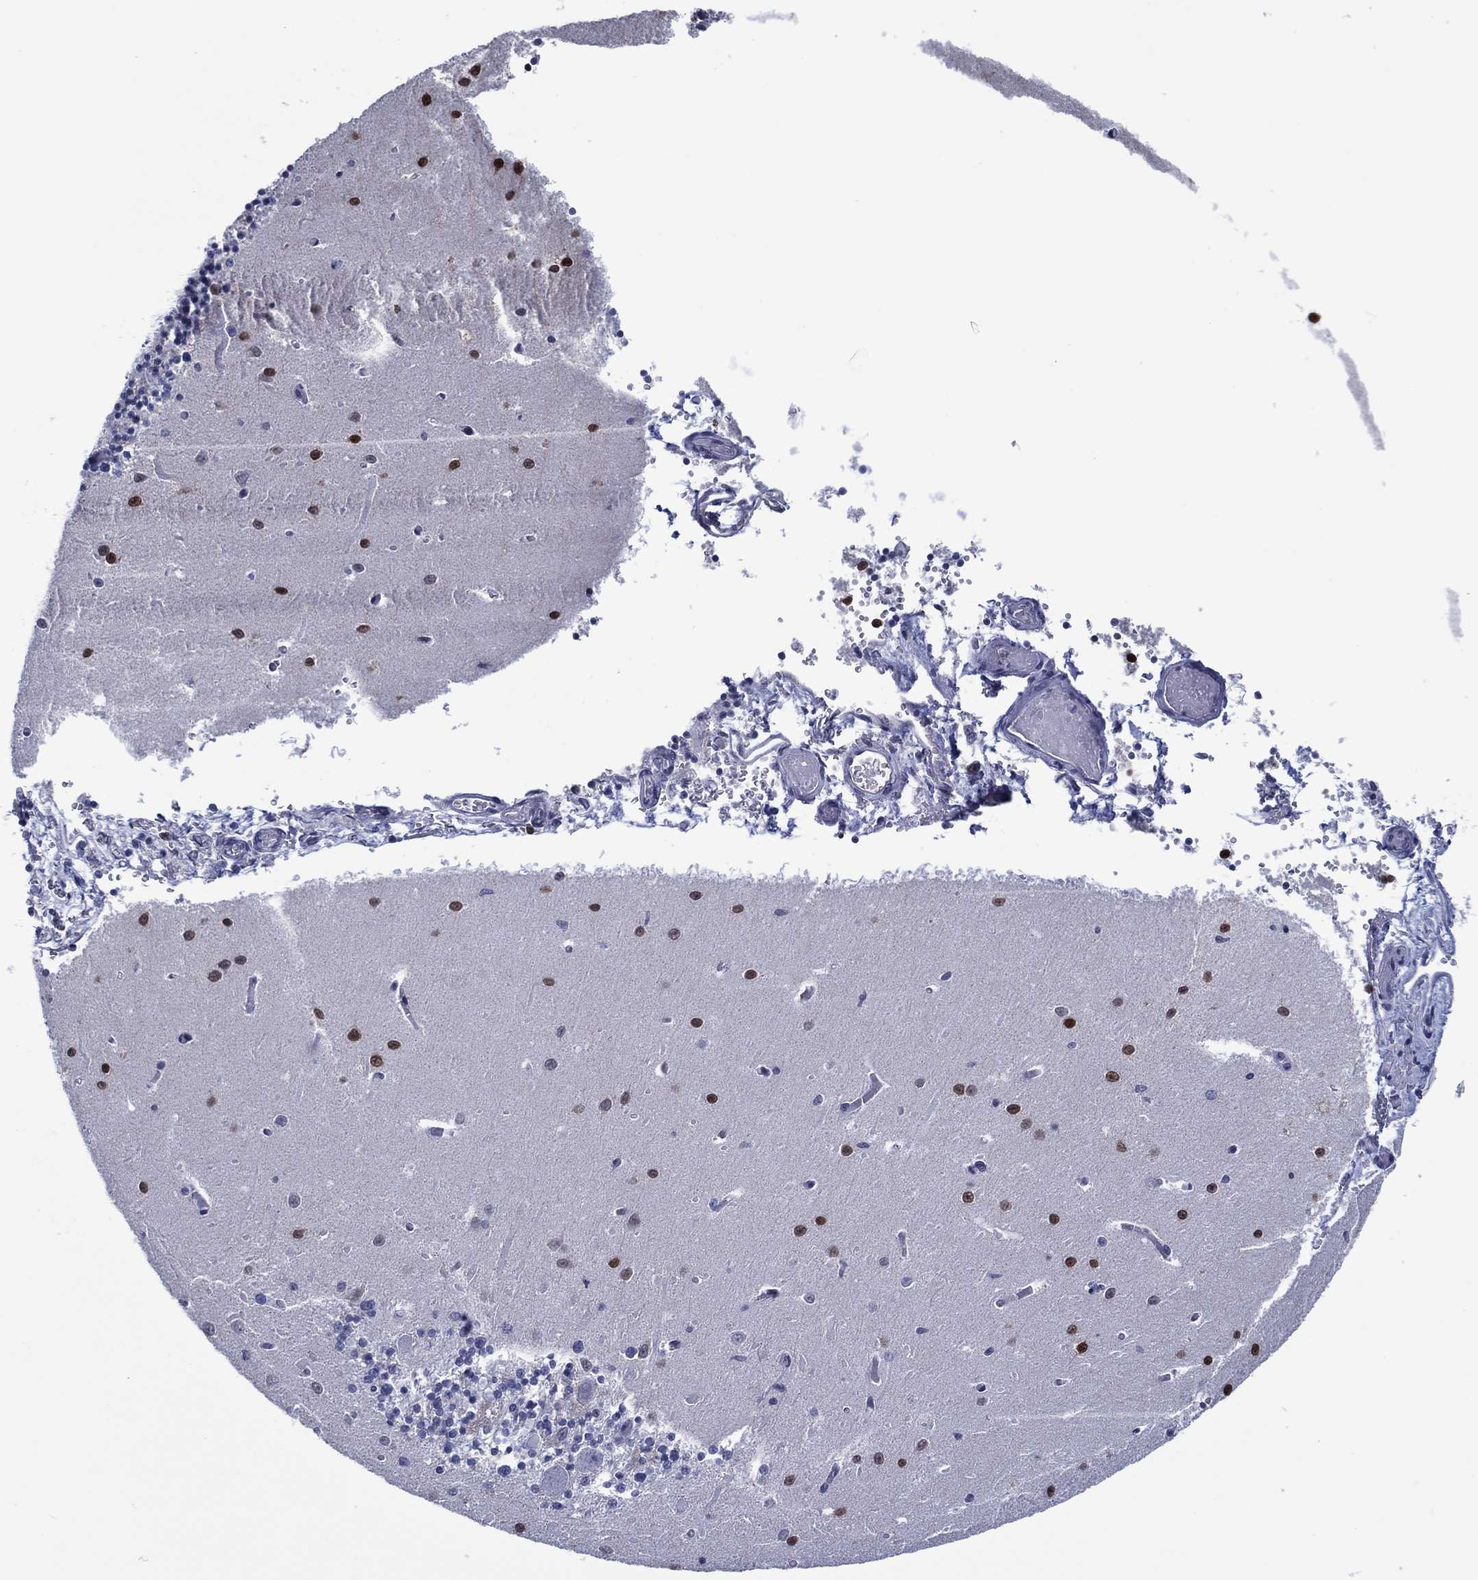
{"staining": {"intensity": "negative", "quantity": "none", "location": "none"}, "tissue": "cerebellum", "cell_type": "Cells in granular layer", "image_type": "normal", "snomed": [{"axis": "morphology", "description": "Normal tissue, NOS"}, {"axis": "topography", "description": "Cerebellum"}], "caption": "The micrograph shows no significant positivity in cells in granular layer of cerebellum. (Brightfield microscopy of DAB IHC at high magnification).", "gene": "GATA6", "patient": {"sex": "female", "age": 64}}